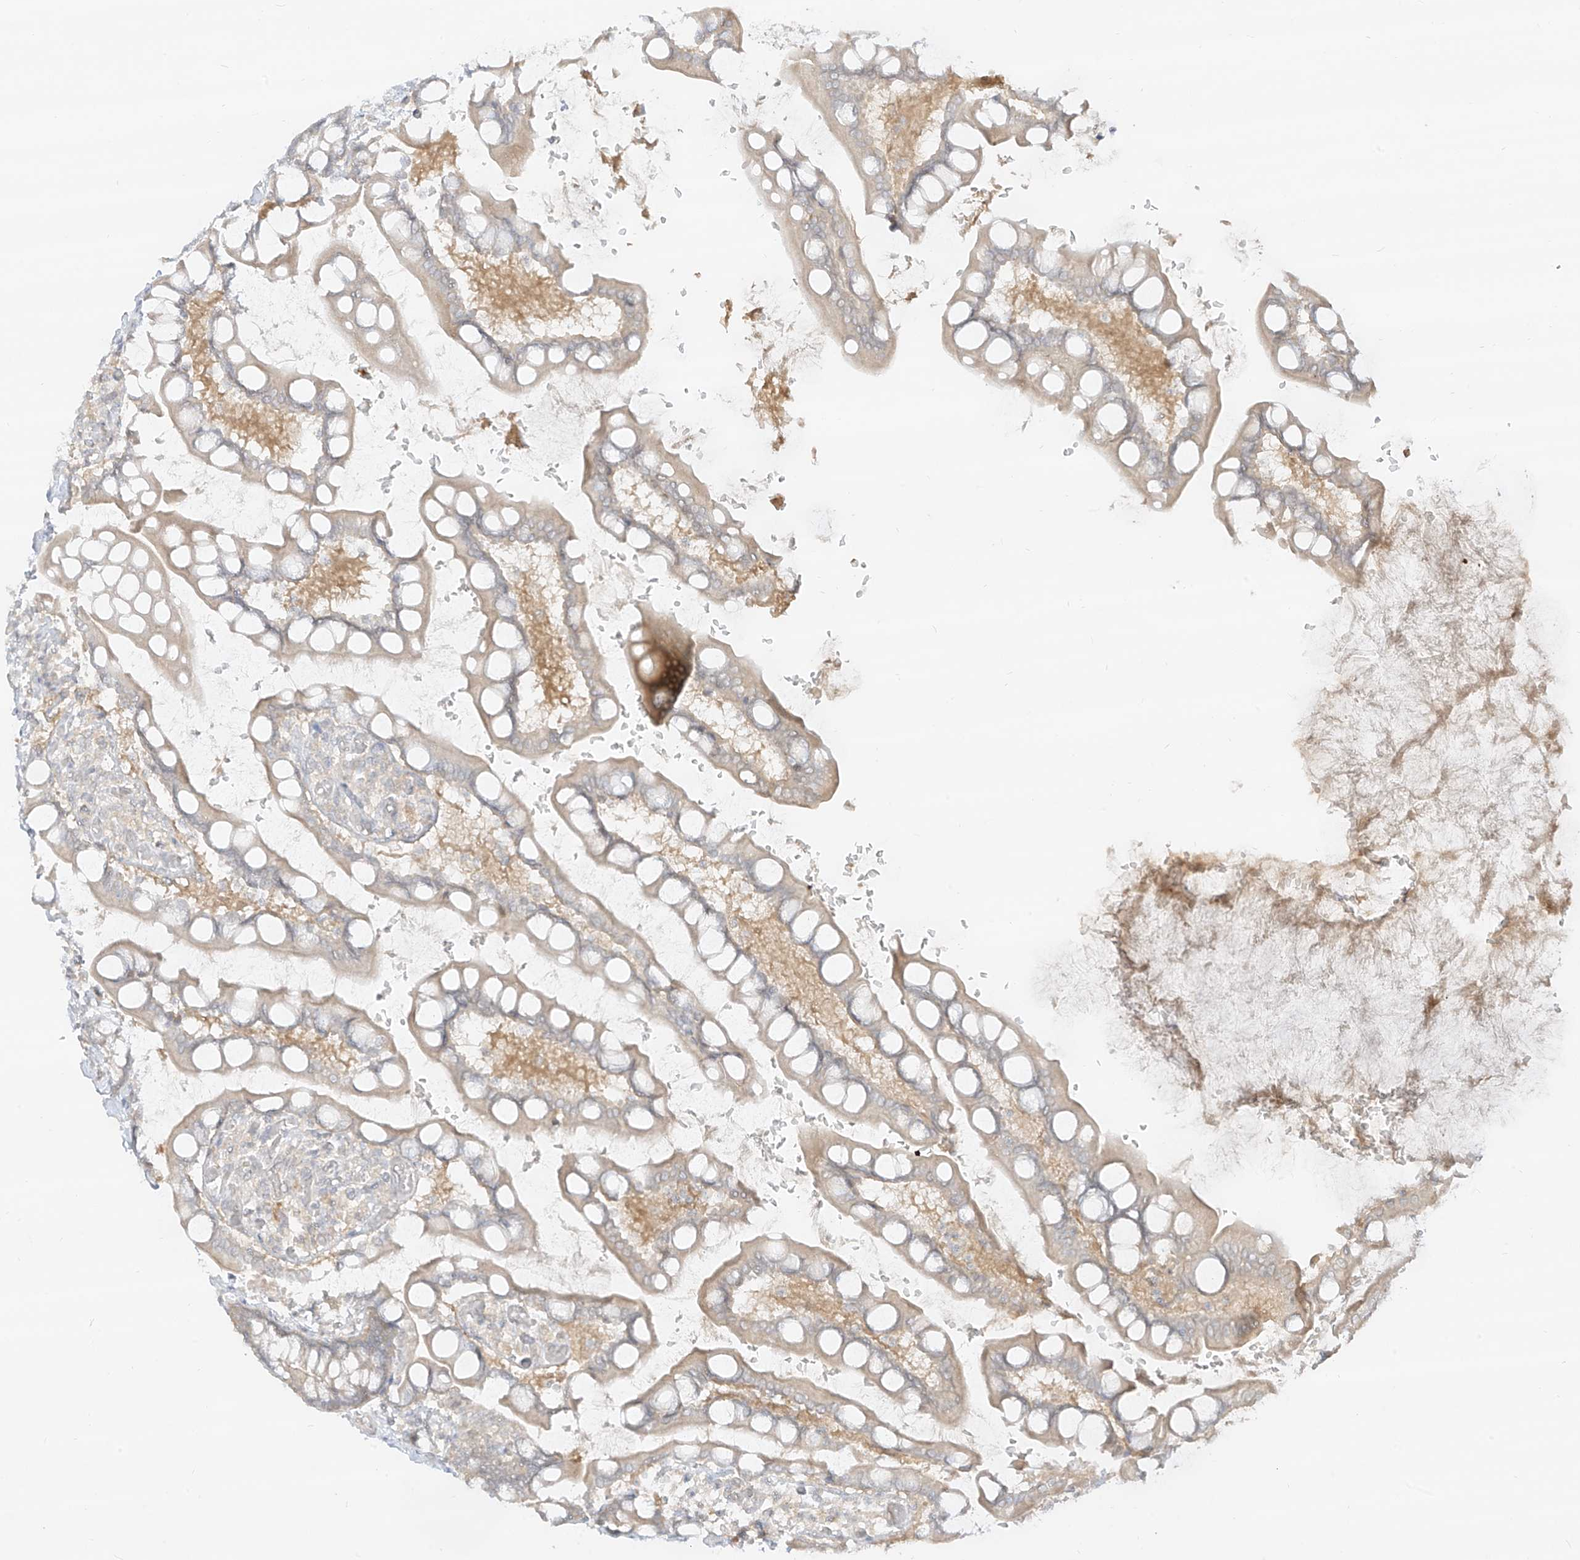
{"staining": {"intensity": "weak", "quantity": "<25%", "location": "cytoplasmic/membranous"}, "tissue": "small intestine", "cell_type": "Glandular cells", "image_type": "normal", "snomed": [{"axis": "morphology", "description": "Normal tissue, NOS"}, {"axis": "topography", "description": "Small intestine"}], "caption": "Immunohistochemistry (IHC) image of benign small intestine stained for a protein (brown), which displays no expression in glandular cells.", "gene": "LIPT1", "patient": {"sex": "male", "age": 52}}